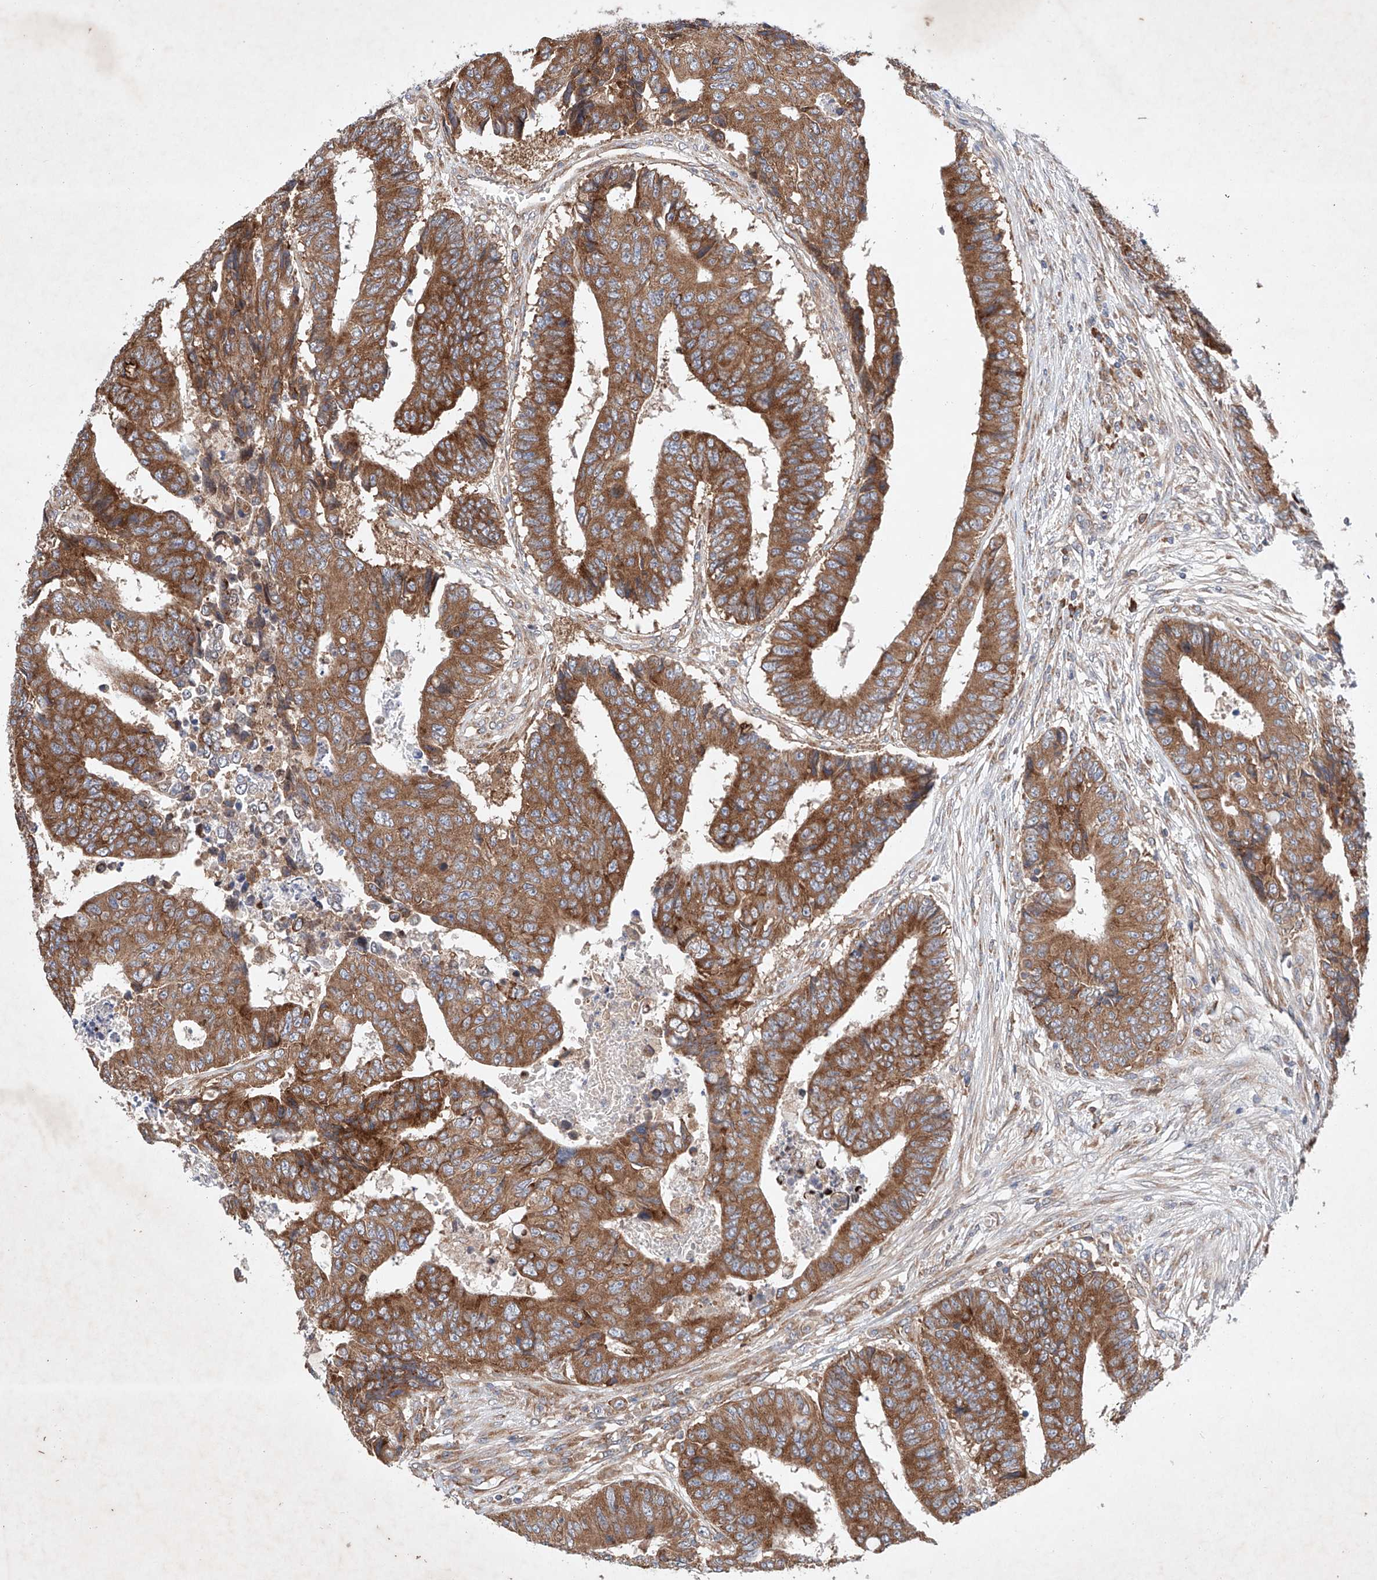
{"staining": {"intensity": "moderate", "quantity": ">75%", "location": "cytoplasmic/membranous"}, "tissue": "colorectal cancer", "cell_type": "Tumor cells", "image_type": "cancer", "snomed": [{"axis": "morphology", "description": "Adenocarcinoma, NOS"}, {"axis": "topography", "description": "Rectum"}], "caption": "Immunohistochemistry (IHC) image of colorectal cancer stained for a protein (brown), which exhibits medium levels of moderate cytoplasmic/membranous positivity in approximately >75% of tumor cells.", "gene": "FASTK", "patient": {"sex": "male", "age": 84}}